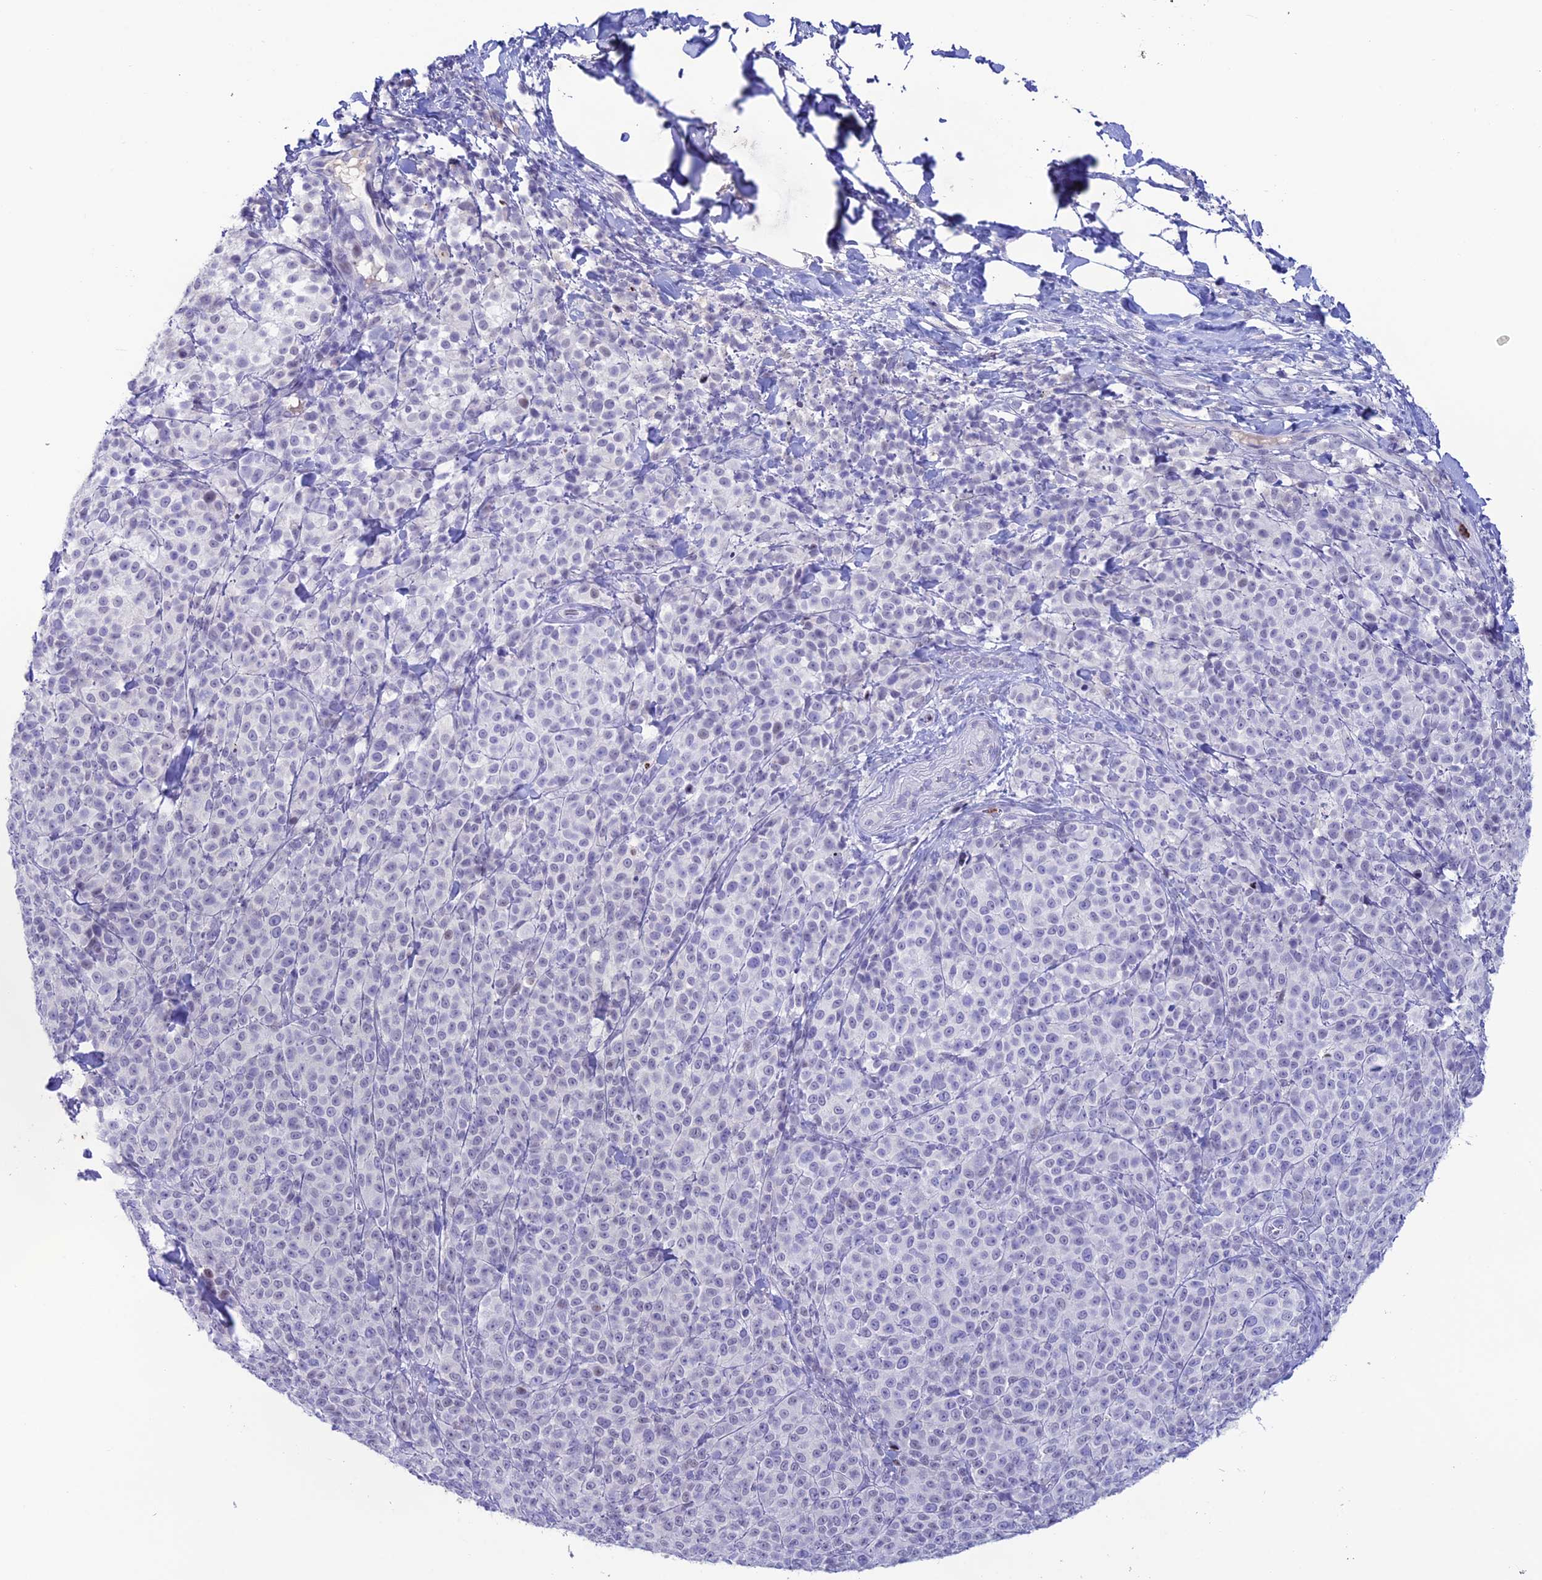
{"staining": {"intensity": "negative", "quantity": "none", "location": "none"}, "tissue": "melanoma", "cell_type": "Tumor cells", "image_type": "cancer", "snomed": [{"axis": "morphology", "description": "Normal tissue, NOS"}, {"axis": "morphology", "description": "Malignant melanoma, NOS"}, {"axis": "topography", "description": "Skin"}], "caption": "An immunohistochemistry (IHC) photomicrograph of melanoma is shown. There is no staining in tumor cells of melanoma.", "gene": "MFSD2B", "patient": {"sex": "female", "age": 34}}